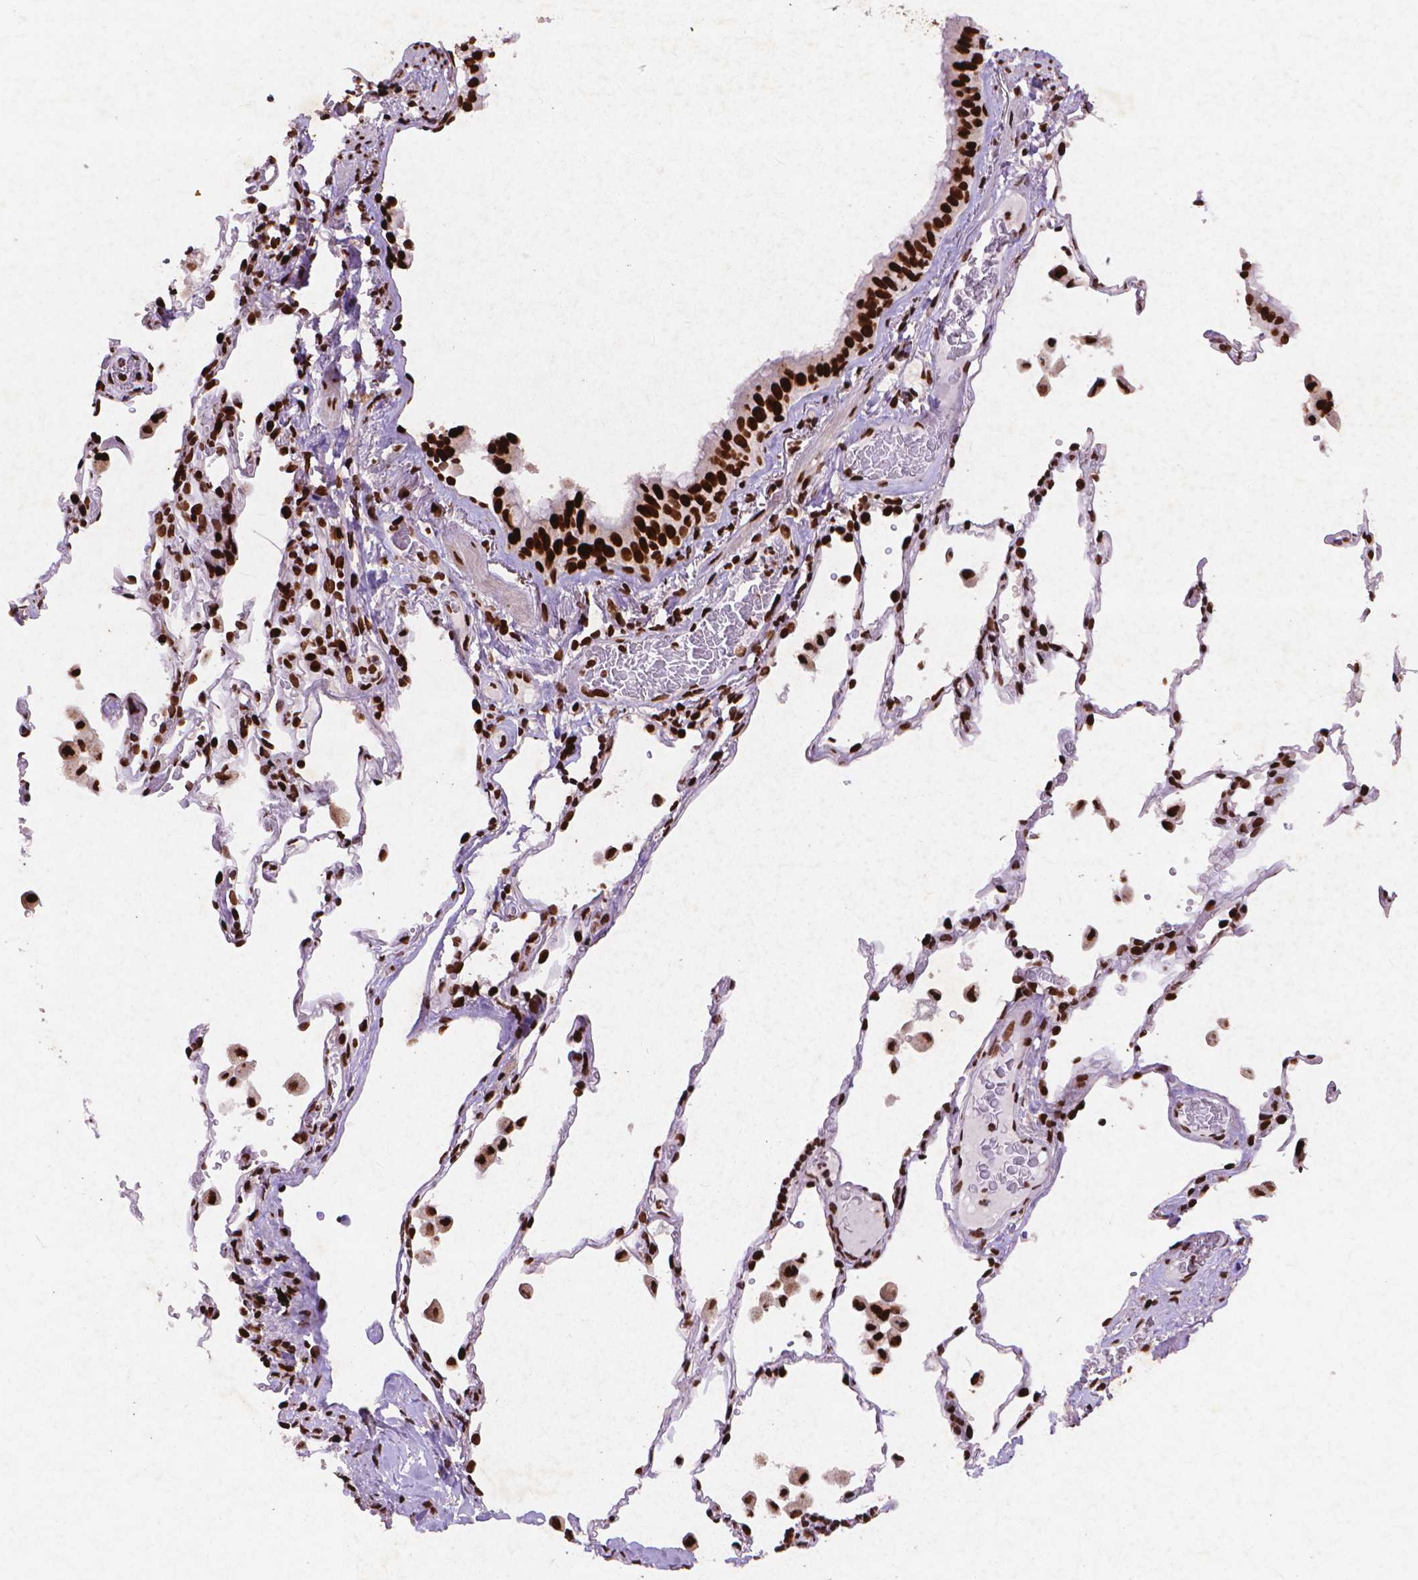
{"staining": {"intensity": "strong", "quantity": ">75%", "location": "nuclear"}, "tissue": "bronchus", "cell_type": "Respiratory epithelial cells", "image_type": "normal", "snomed": [{"axis": "morphology", "description": "Normal tissue, NOS"}, {"axis": "topography", "description": "Bronchus"}, {"axis": "topography", "description": "Lung"}], "caption": "Bronchus stained with DAB (3,3'-diaminobenzidine) IHC demonstrates high levels of strong nuclear positivity in approximately >75% of respiratory epithelial cells.", "gene": "CITED2", "patient": {"sex": "male", "age": 54}}